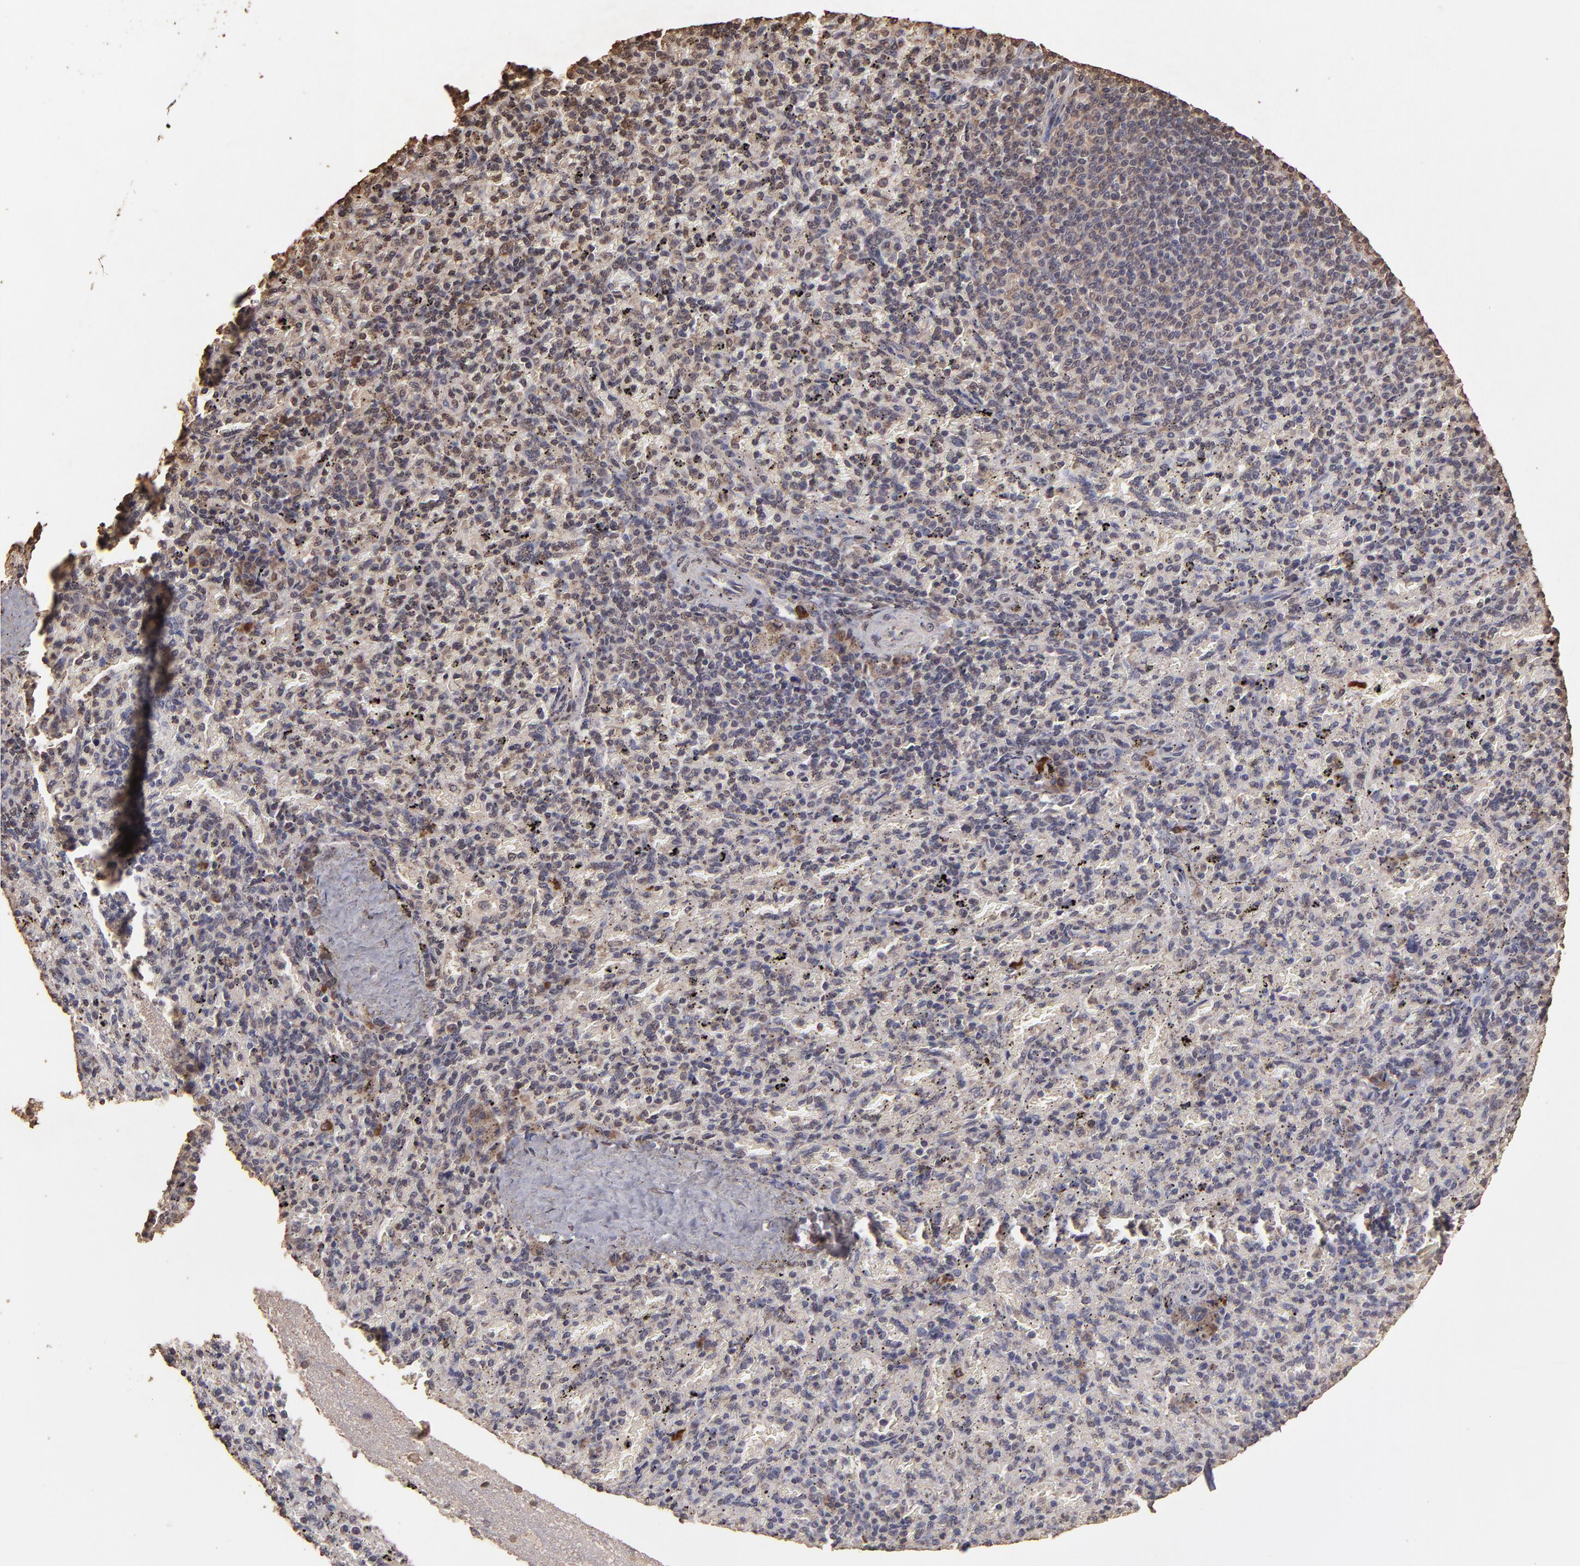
{"staining": {"intensity": "moderate", "quantity": "25%-75%", "location": "cytoplasmic/membranous,nuclear"}, "tissue": "spleen", "cell_type": "Cells in red pulp", "image_type": "normal", "snomed": [{"axis": "morphology", "description": "Normal tissue, NOS"}, {"axis": "topography", "description": "Spleen"}], "caption": "DAB immunohistochemical staining of unremarkable spleen exhibits moderate cytoplasmic/membranous,nuclear protein staining in about 25%-75% of cells in red pulp. The staining is performed using DAB (3,3'-diaminobenzidine) brown chromogen to label protein expression. The nuclei are counter-stained blue using hematoxylin.", "gene": "OPHN1", "patient": {"sex": "female", "age": 43}}